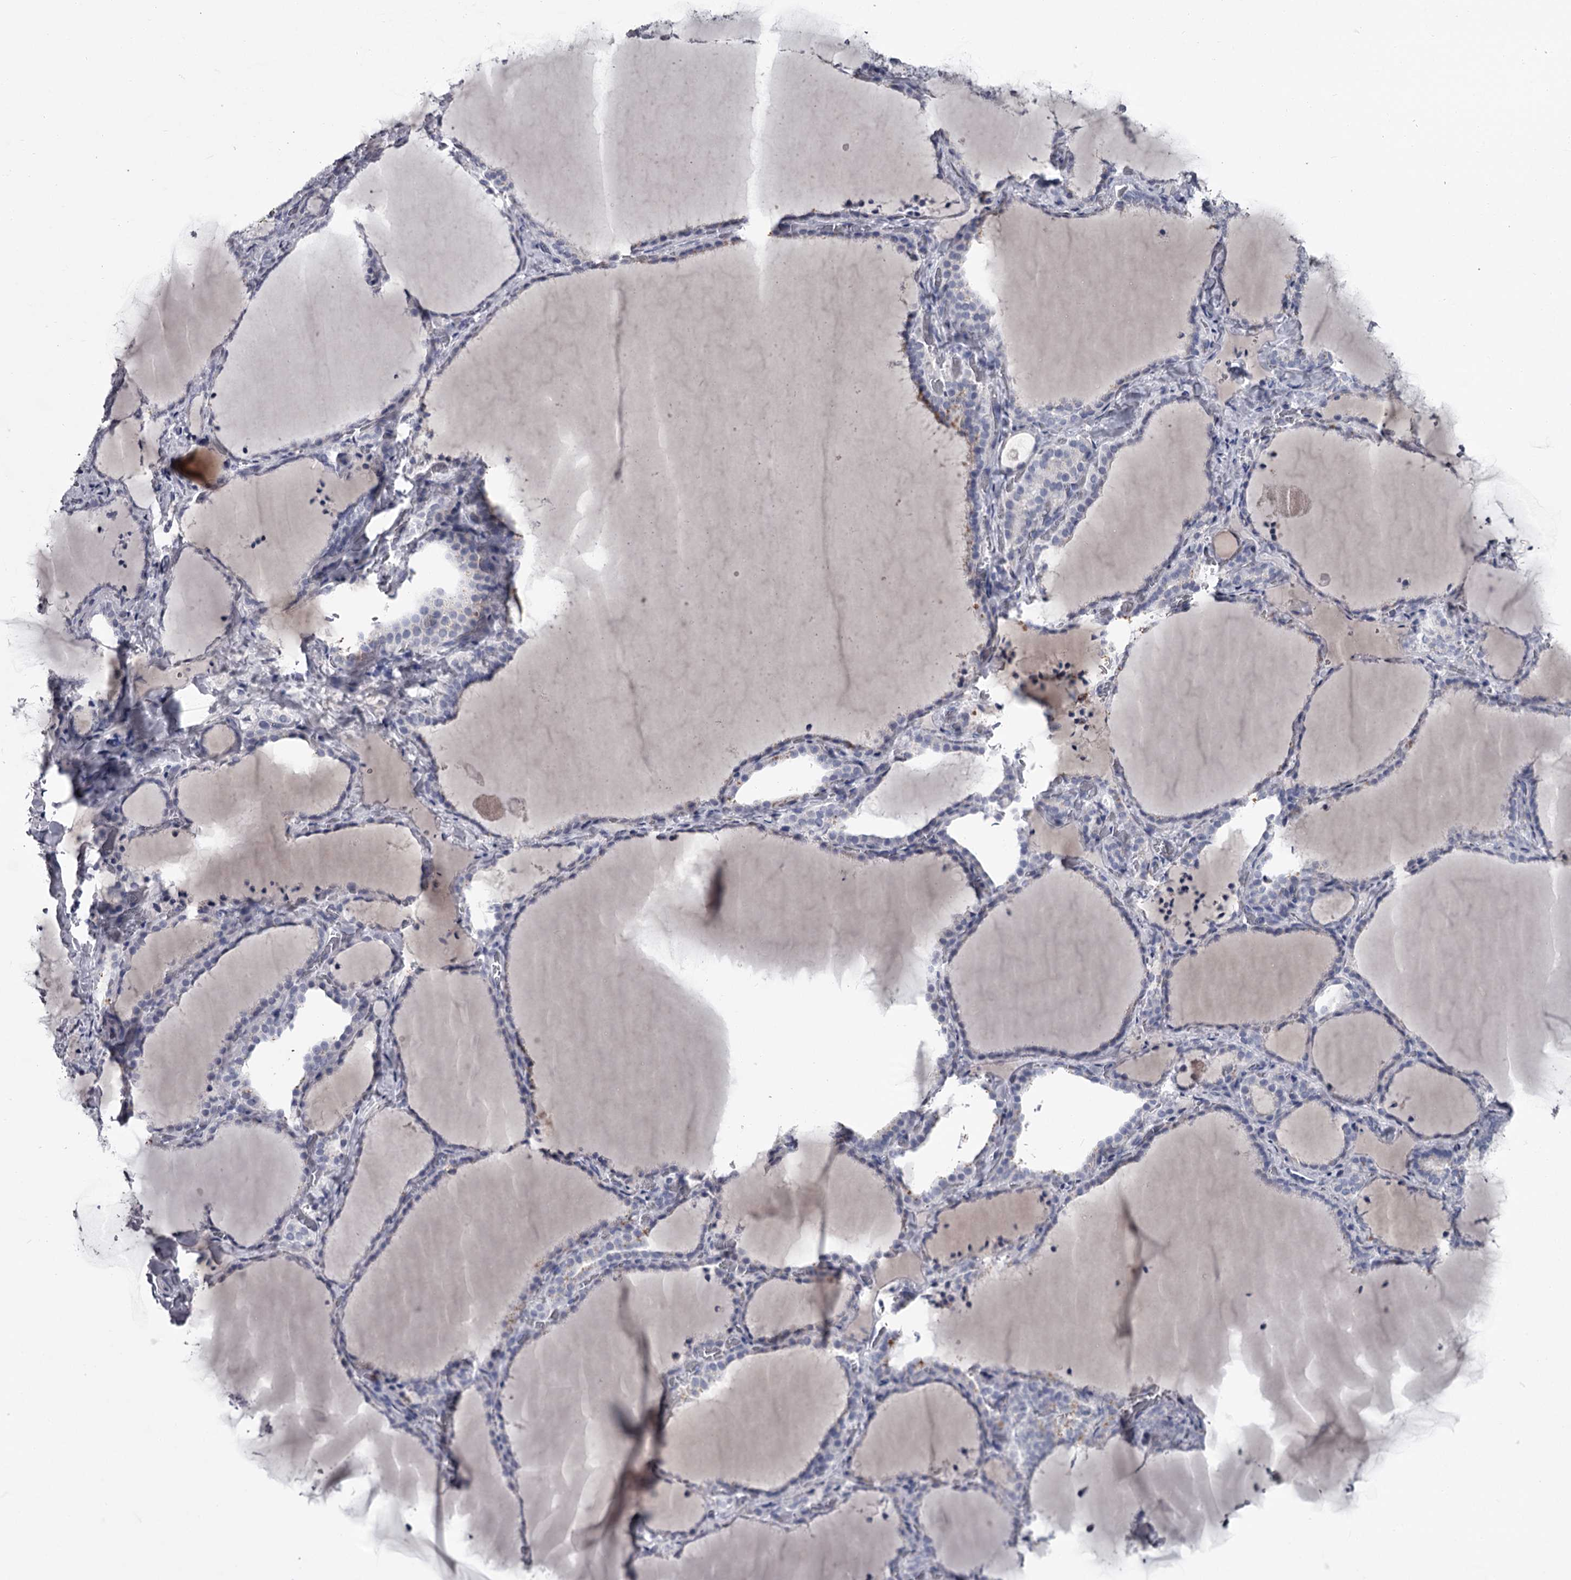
{"staining": {"intensity": "negative", "quantity": "none", "location": "none"}, "tissue": "thyroid gland", "cell_type": "Glandular cells", "image_type": "normal", "snomed": [{"axis": "morphology", "description": "Normal tissue, NOS"}, {"axis": "topography", "description": "Thyroid gland"}], "caption": "This is an immunohistochemistry photomicrograph of normal thyroid gland. There is no staining in glandular cells.", "gene": "DAO", "patient": {"sex": "female", "age": 22}}